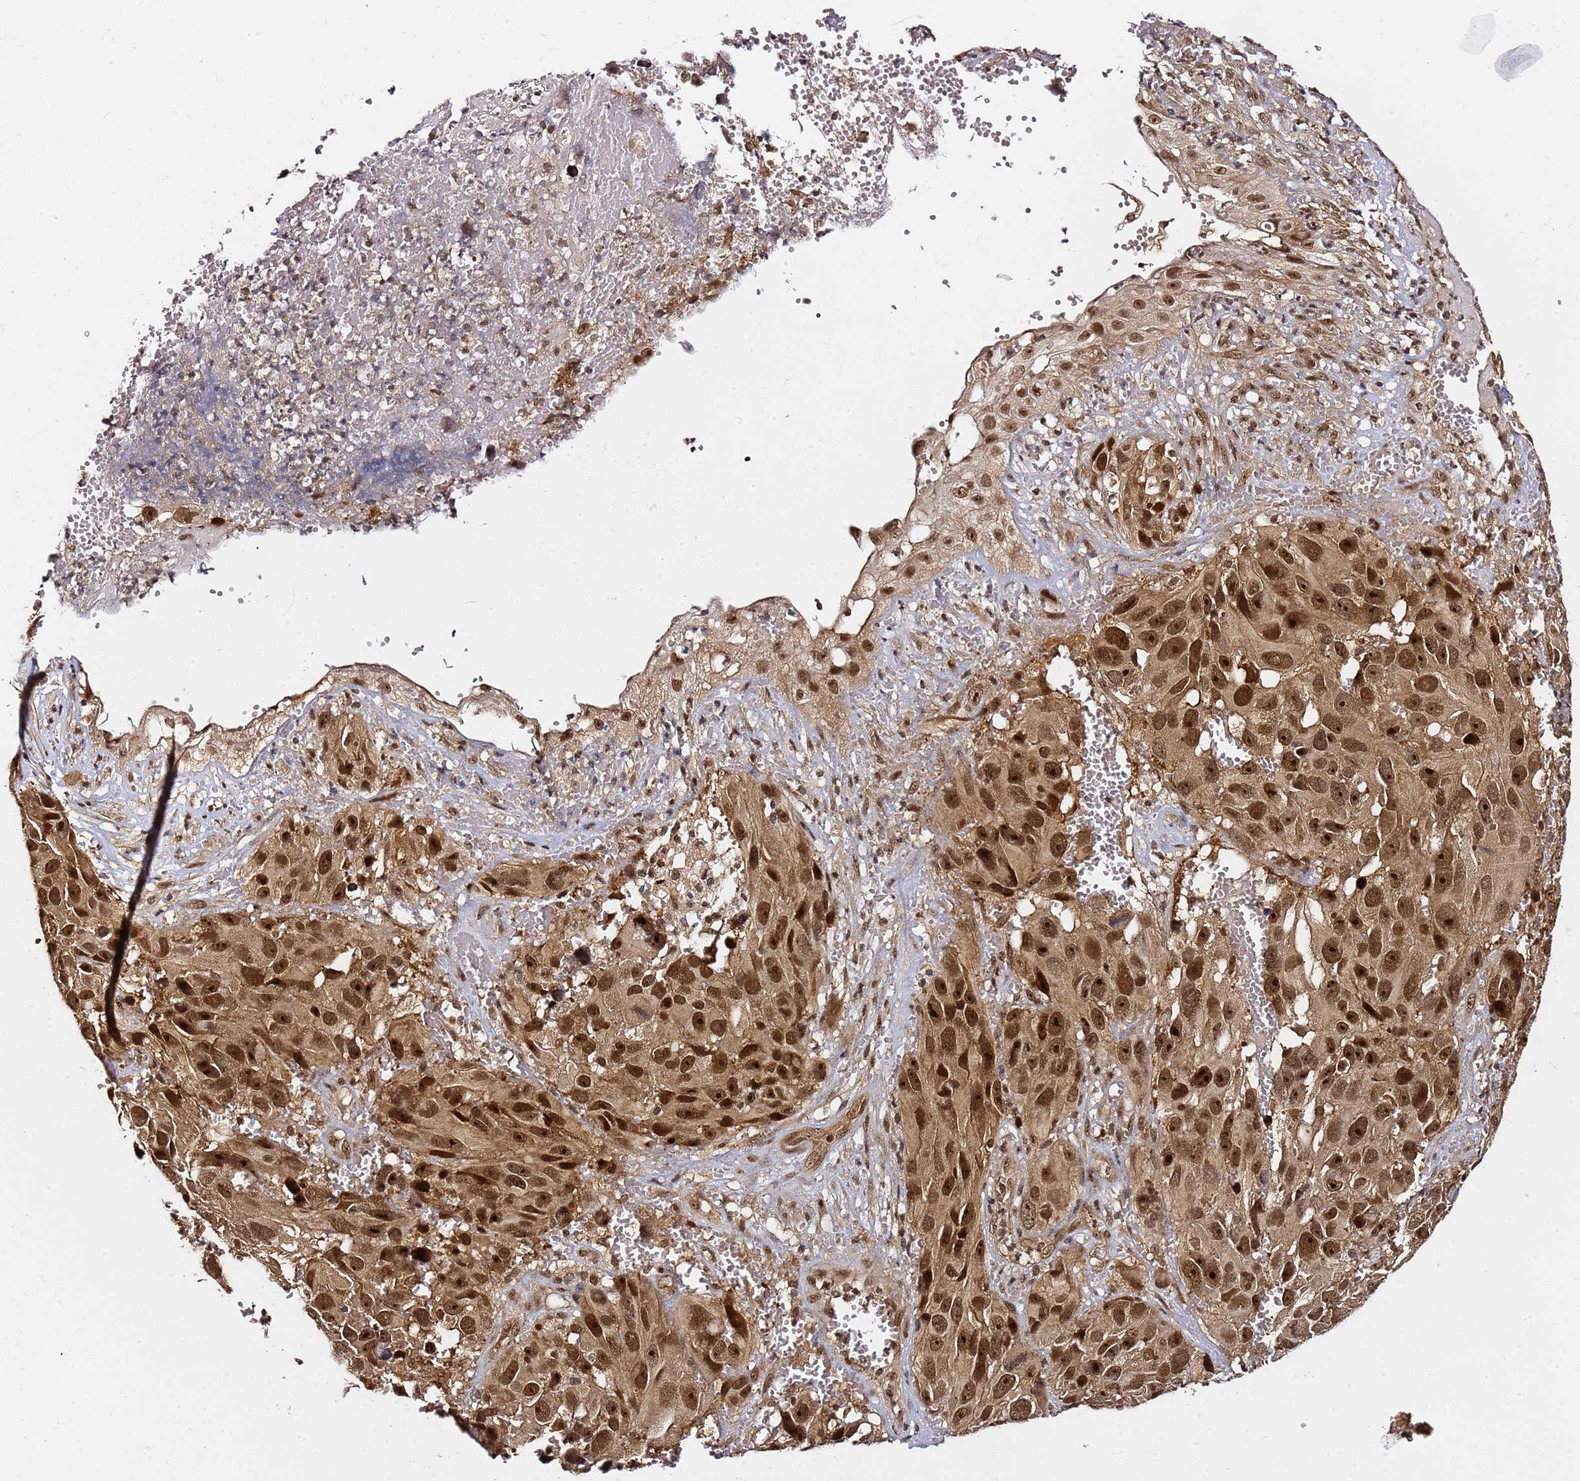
{"staining": {"intensity": "strong", "quantity": ">75%", "location": "nuclear"}, "tissue": "melanoma", "cell_type": "Tumor cells", "image_type": "cancer", "snomed": [{"axis": "morphology", "description": "Malignant melanoma, NOS"}, {"axis": "topography", "description": "Skin"}], "caption": "Protein staining of malignant melanoma tissue displays strong nuclear staining in approximately >75% of tumor cells.", "gene": "RGS18", "patient": {"sex": "male", "age": 84}}